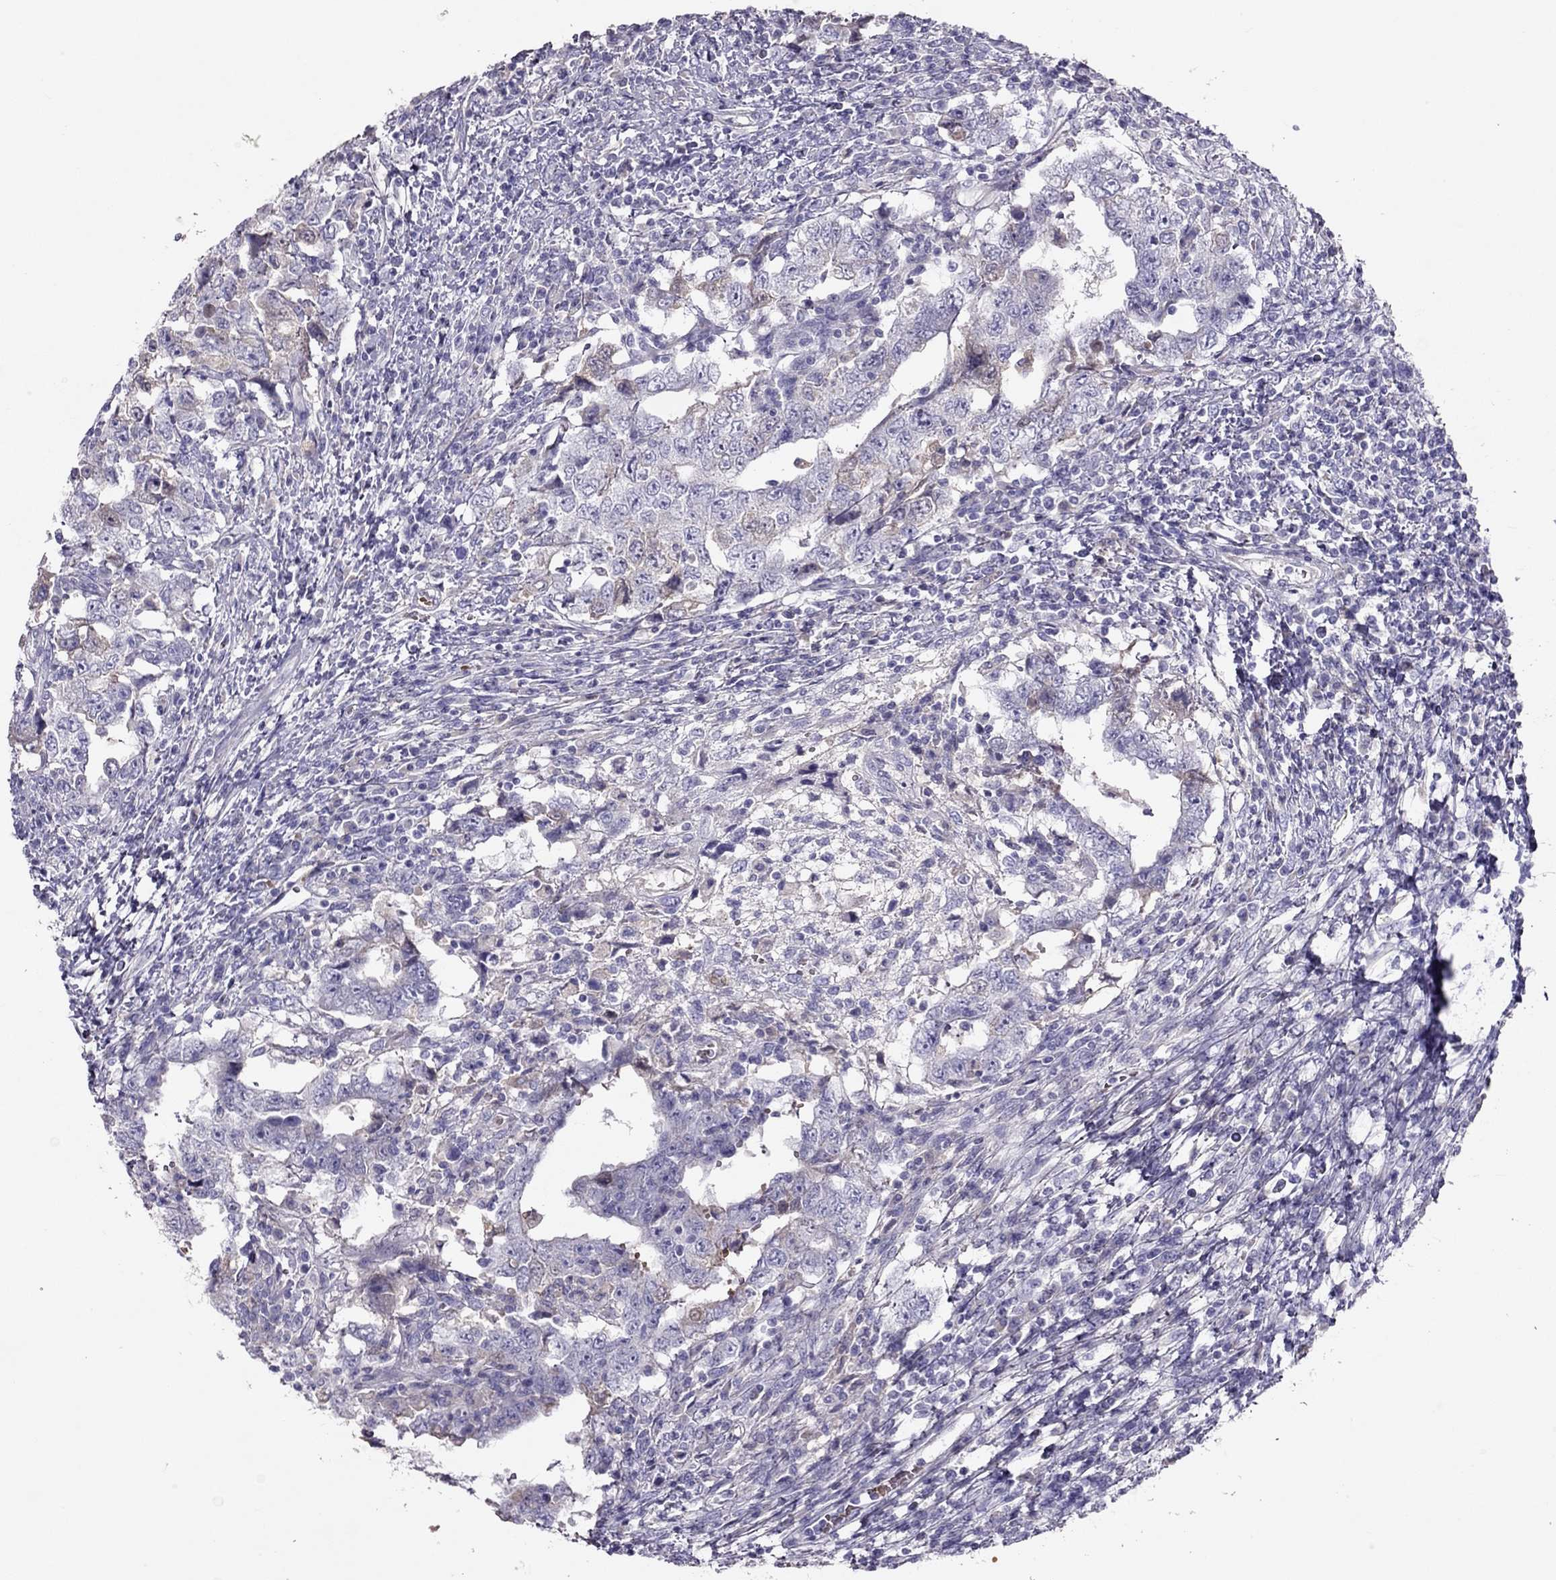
{"staining": {"intensity": "negative", "quantity": "none", "location": "none"}, "tissue": "testis cancer", "cell_type": "Tumor cells", "image_type": "cancer", "snomed": [{"axis": "morphology", "description": "Carcinoma, Embryonal, NOS"}, {"axis": "topography", "description": "Testis"}], "caption": "There is no significant positivity in tumor cells of testis embryonal carcinoma.", "gene": "RHD", "patient": {"sex": "male", "age": 26}}